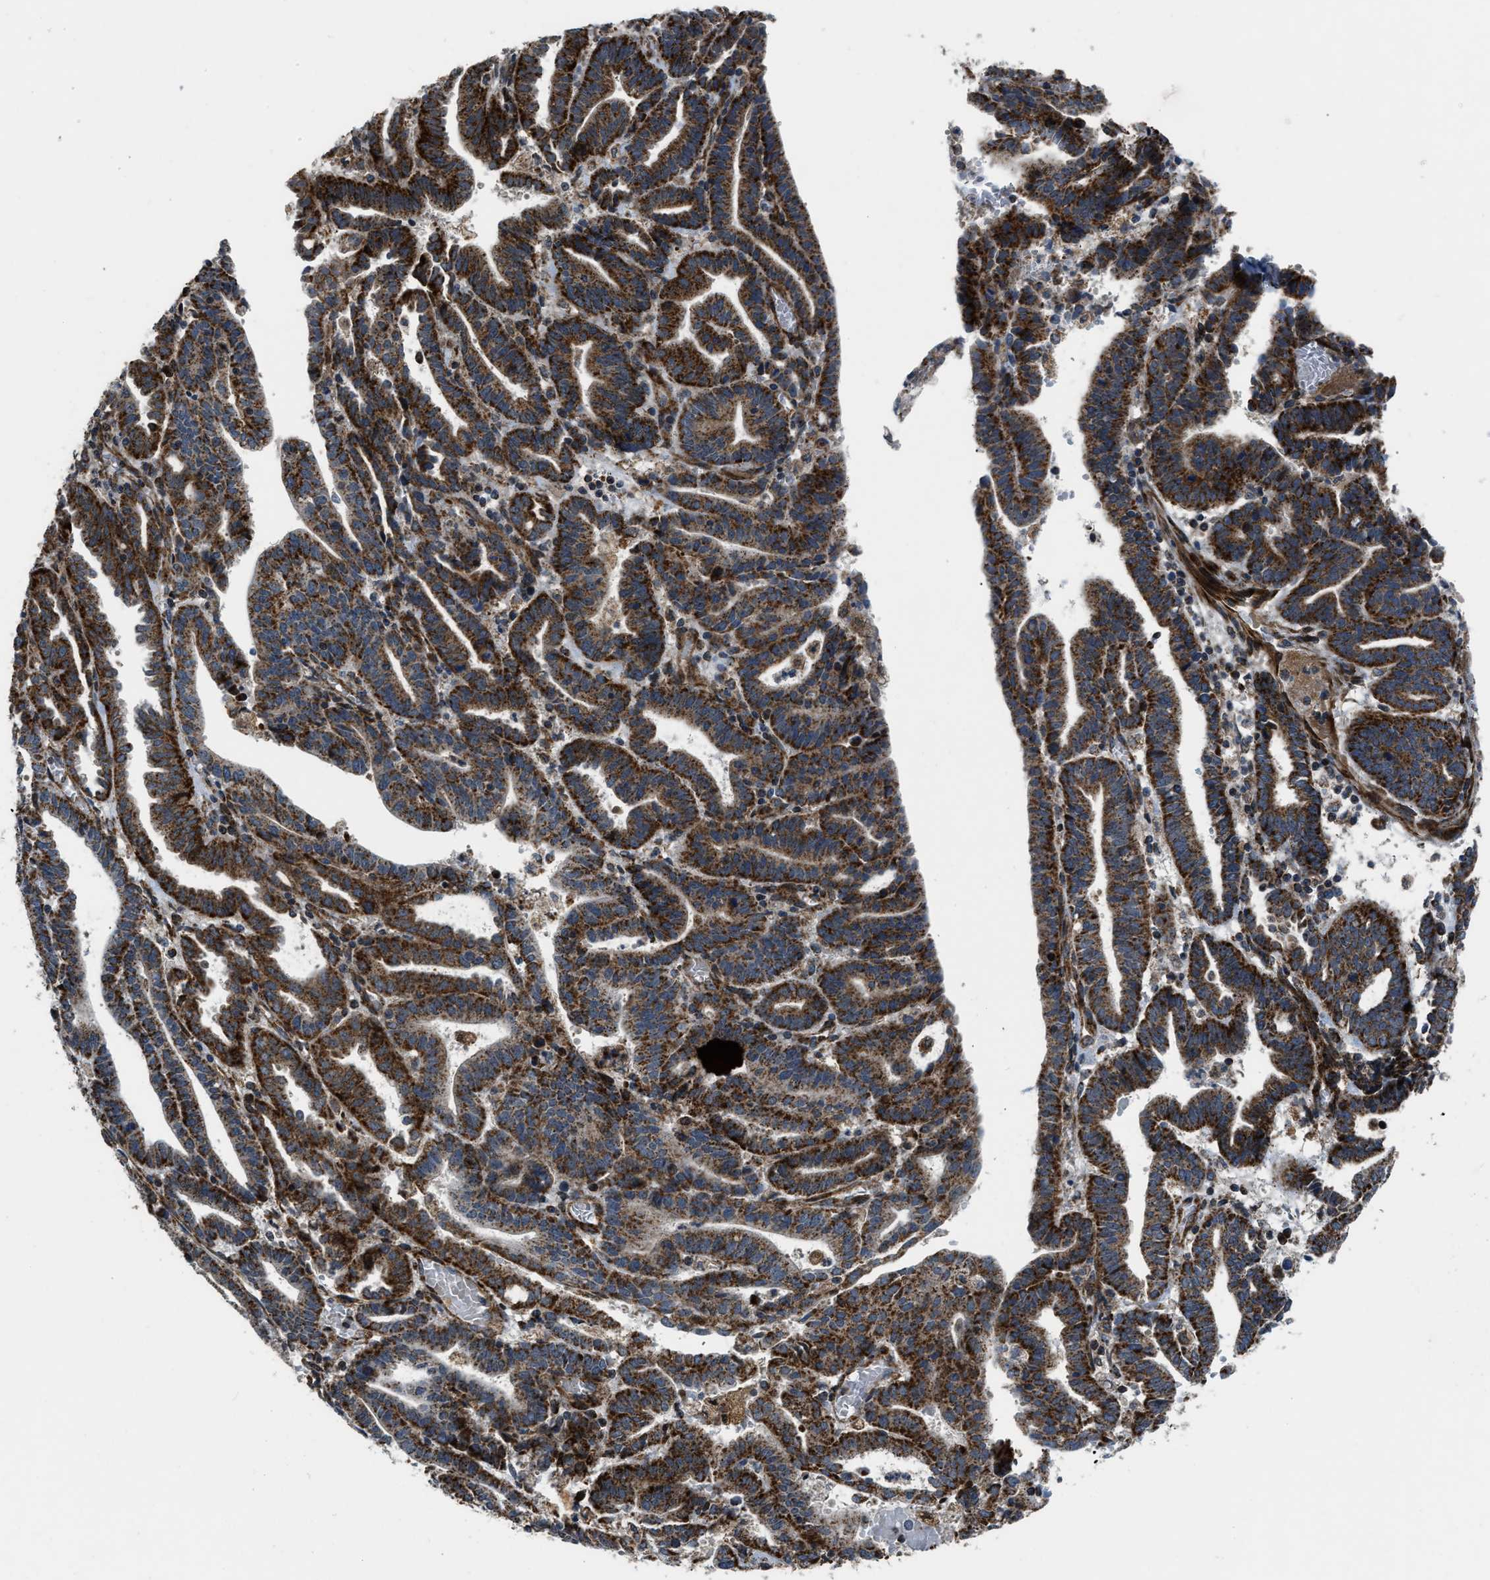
{"staining": {"intensity": "strong", "quantity": ">75%", "location": "cytoplasmic/membranous"}, "tissue": "endometrial cancer", "cell_type": "Tumor cells", "image_type": "cancer", "snomed": [{"axis": "morphology", "description": "Adenocarcinoma, NOS"}, {"axis": "topography", "description": "Uterus"}], "caption": "The photomicrograph reveals a brown stain indicating the presence of a protein in the cytoplasmic/membranous of tumor cells in endometrial adenocarcinoma.", "gene": "GSDME", "patient": {"sex": "female", "age": 83}}